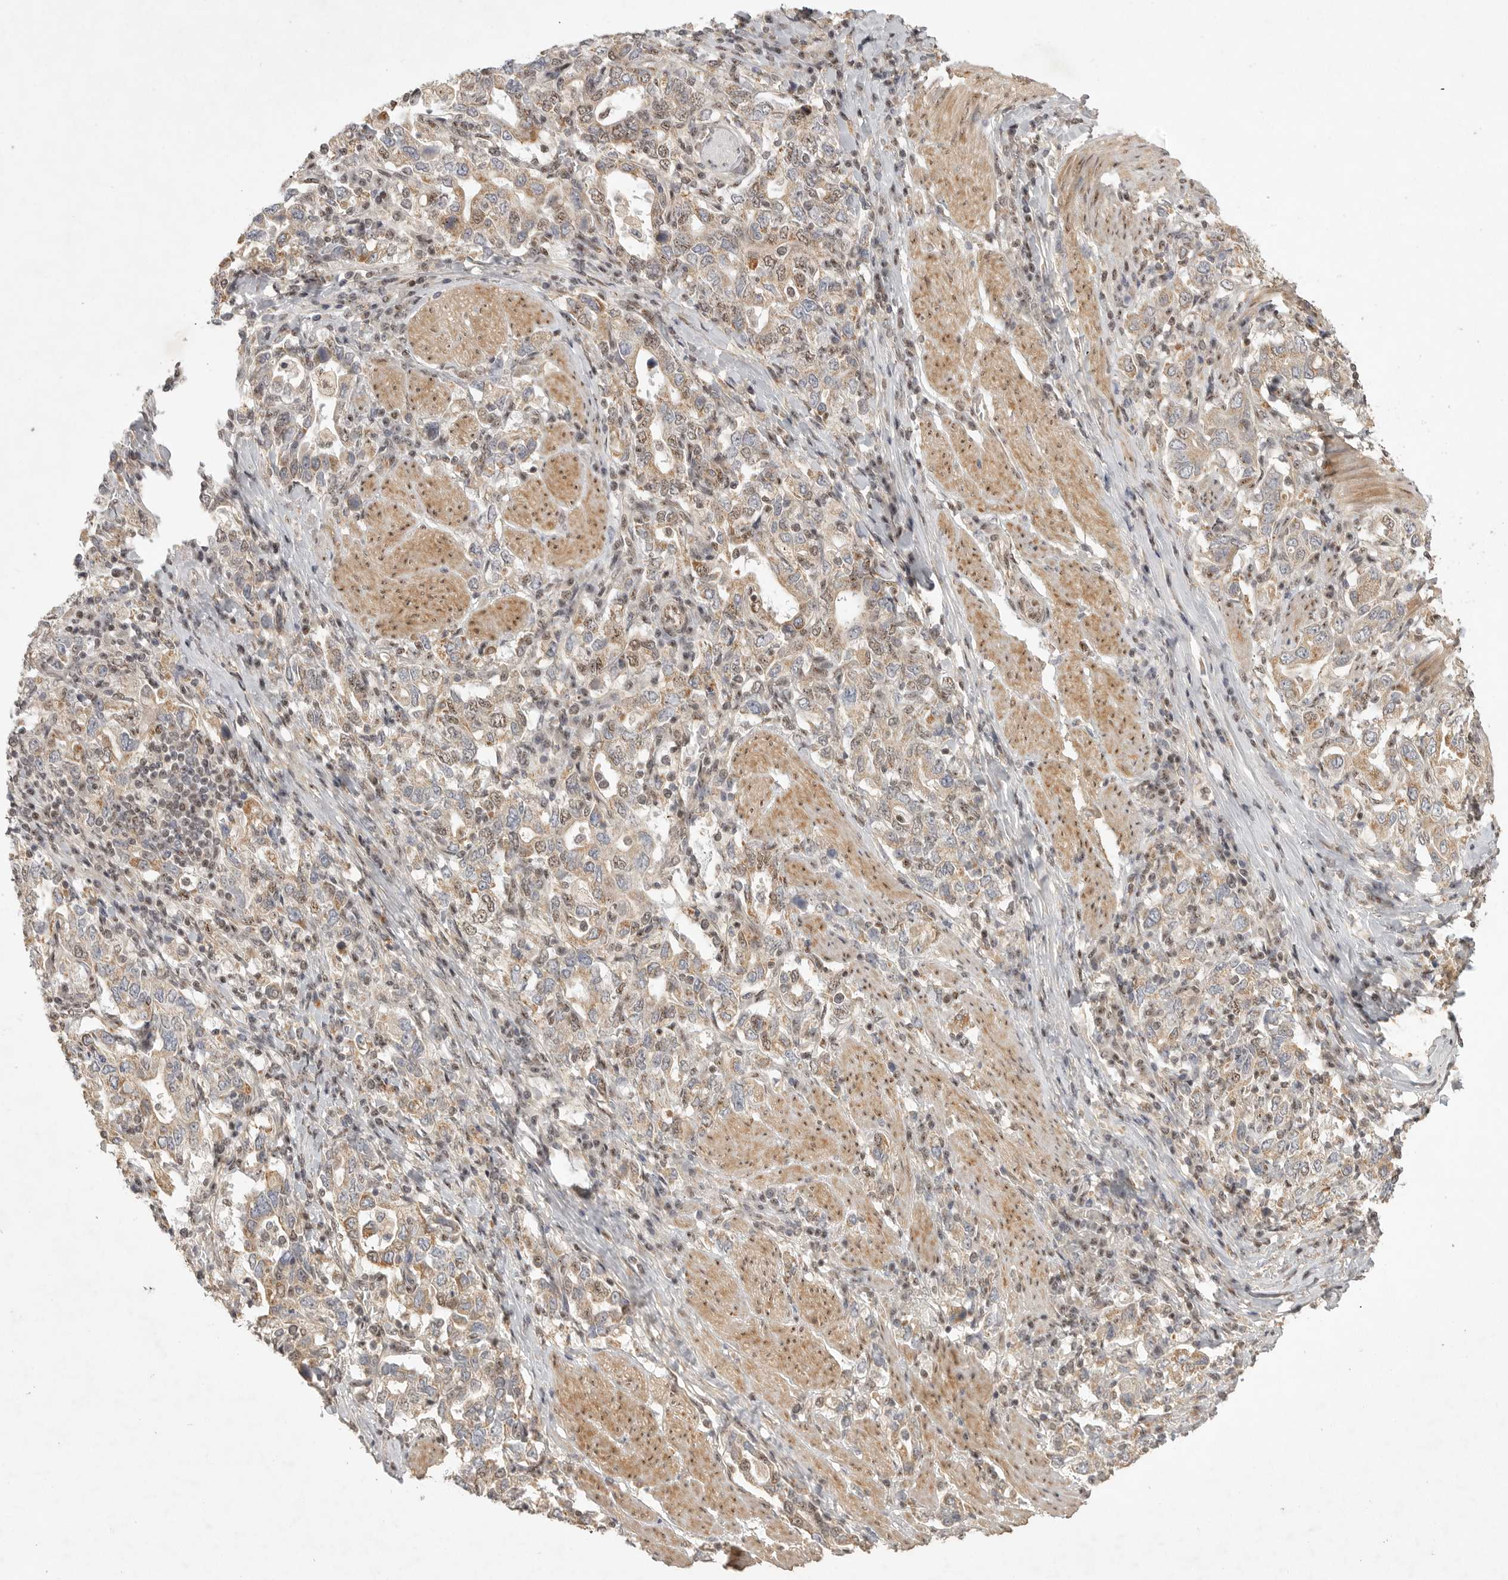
{"staining": {"intensity": "weak", "quantity": "25%-75%", "location": "nuclear"}, "tissue": "stomach cancer", "cell_type": "Tumor cells", "image_type": "cancer", "snomed": [{"axis": "morphology", "description": "Adenocarcinoma, NOS"}, {"axis": "topography", "description": "Stomach, upper"}], "caption": "Stomach adenocarcinoma stained with immunohistochemistry reveals weak nuclear staining in about 25%-75% of tumor cells.", "gene": "POMP", "patient": {"sex": "male", "age": 62}}